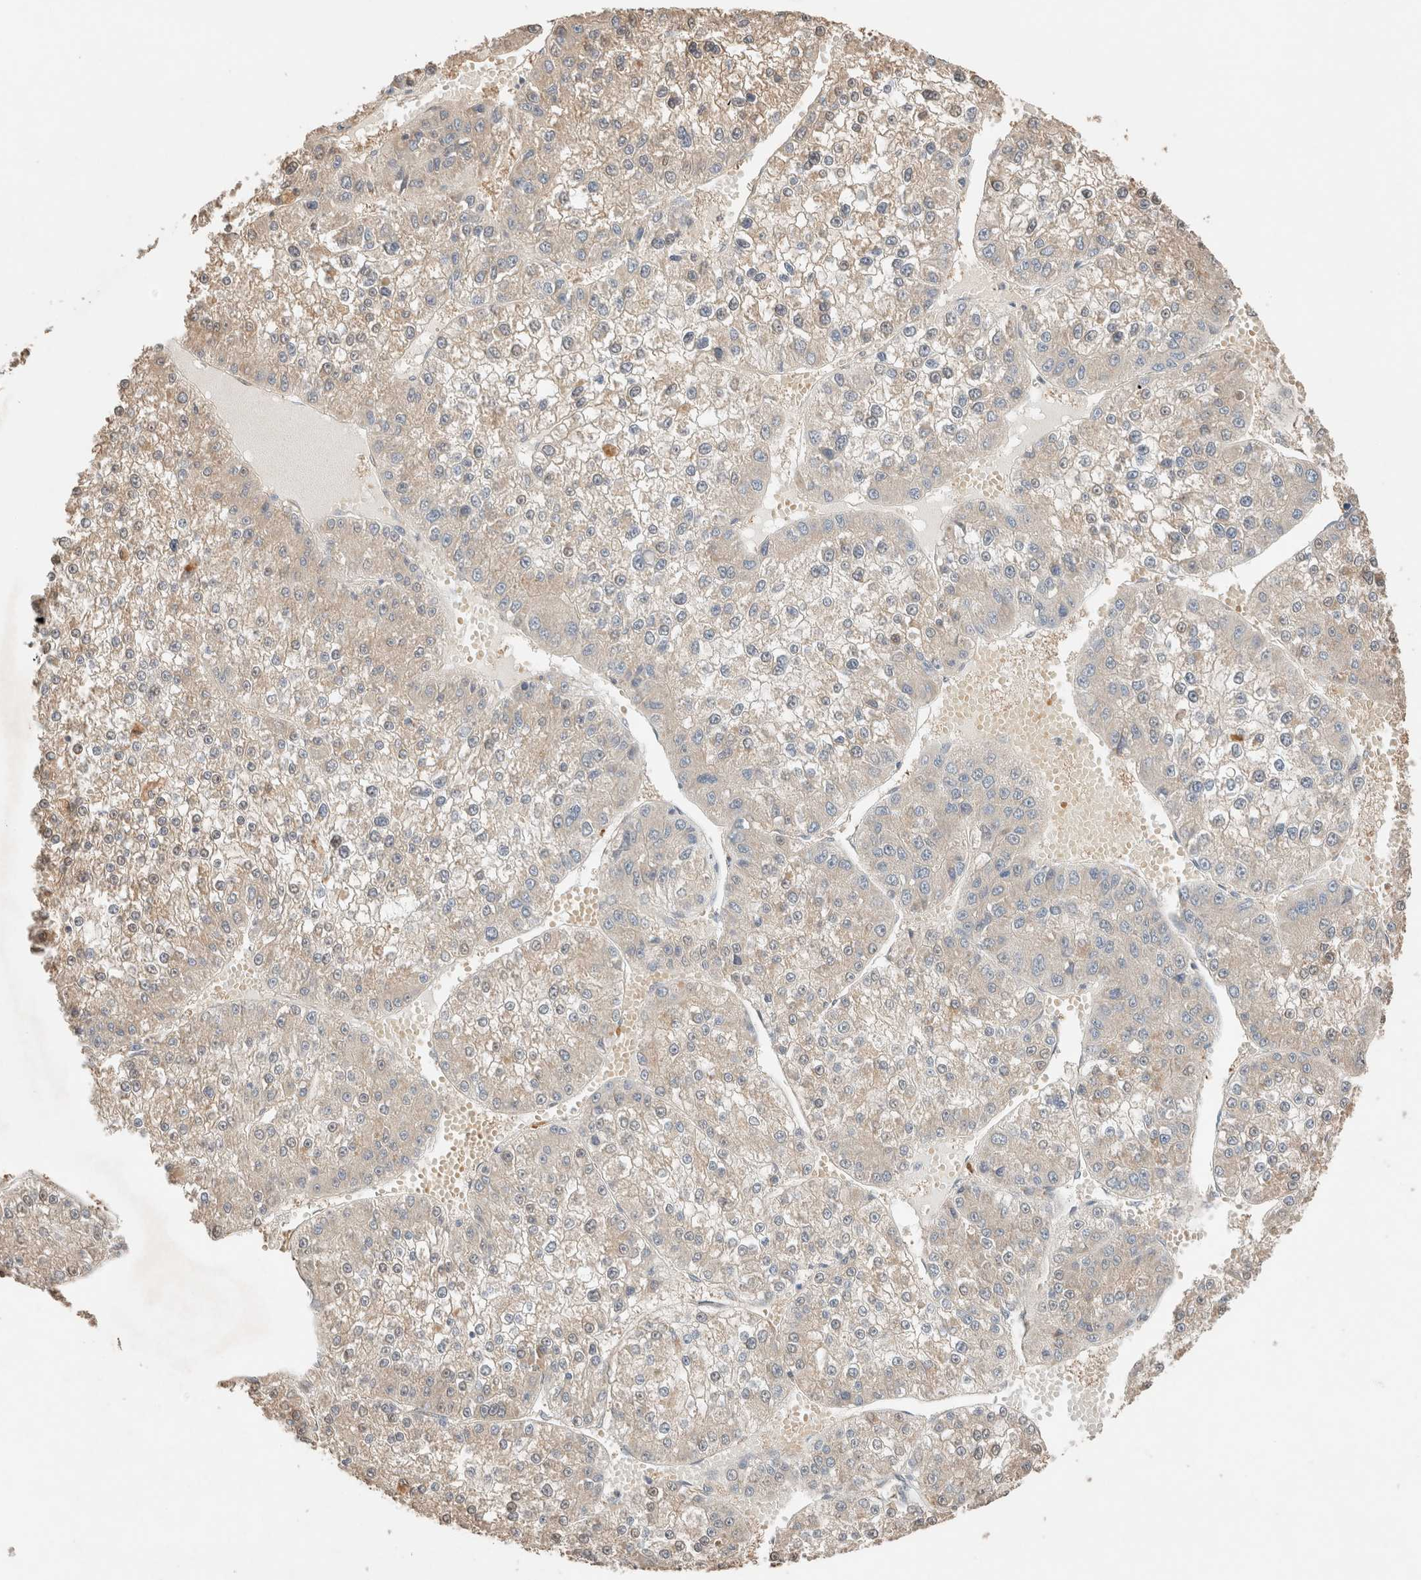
{"staining": {"intensity": "negative", "quantity": "none", "location": "none"}, "tissue": "liver cancer", "cell_type": "Tumor cells", "image_type": "cancer", "snomed": [{"axis": "morphology", "description": "Carcinoma, Hepatocellular, NOS"}, {"axis": "topography", "description": "Liver"}], "caption": "Histopathology image shows no significant protein positivity in tumor cells of liver hepatocellular carcinoma.", "gene": "TUBD1", "patient": {"sex": "female", "age": 73}}